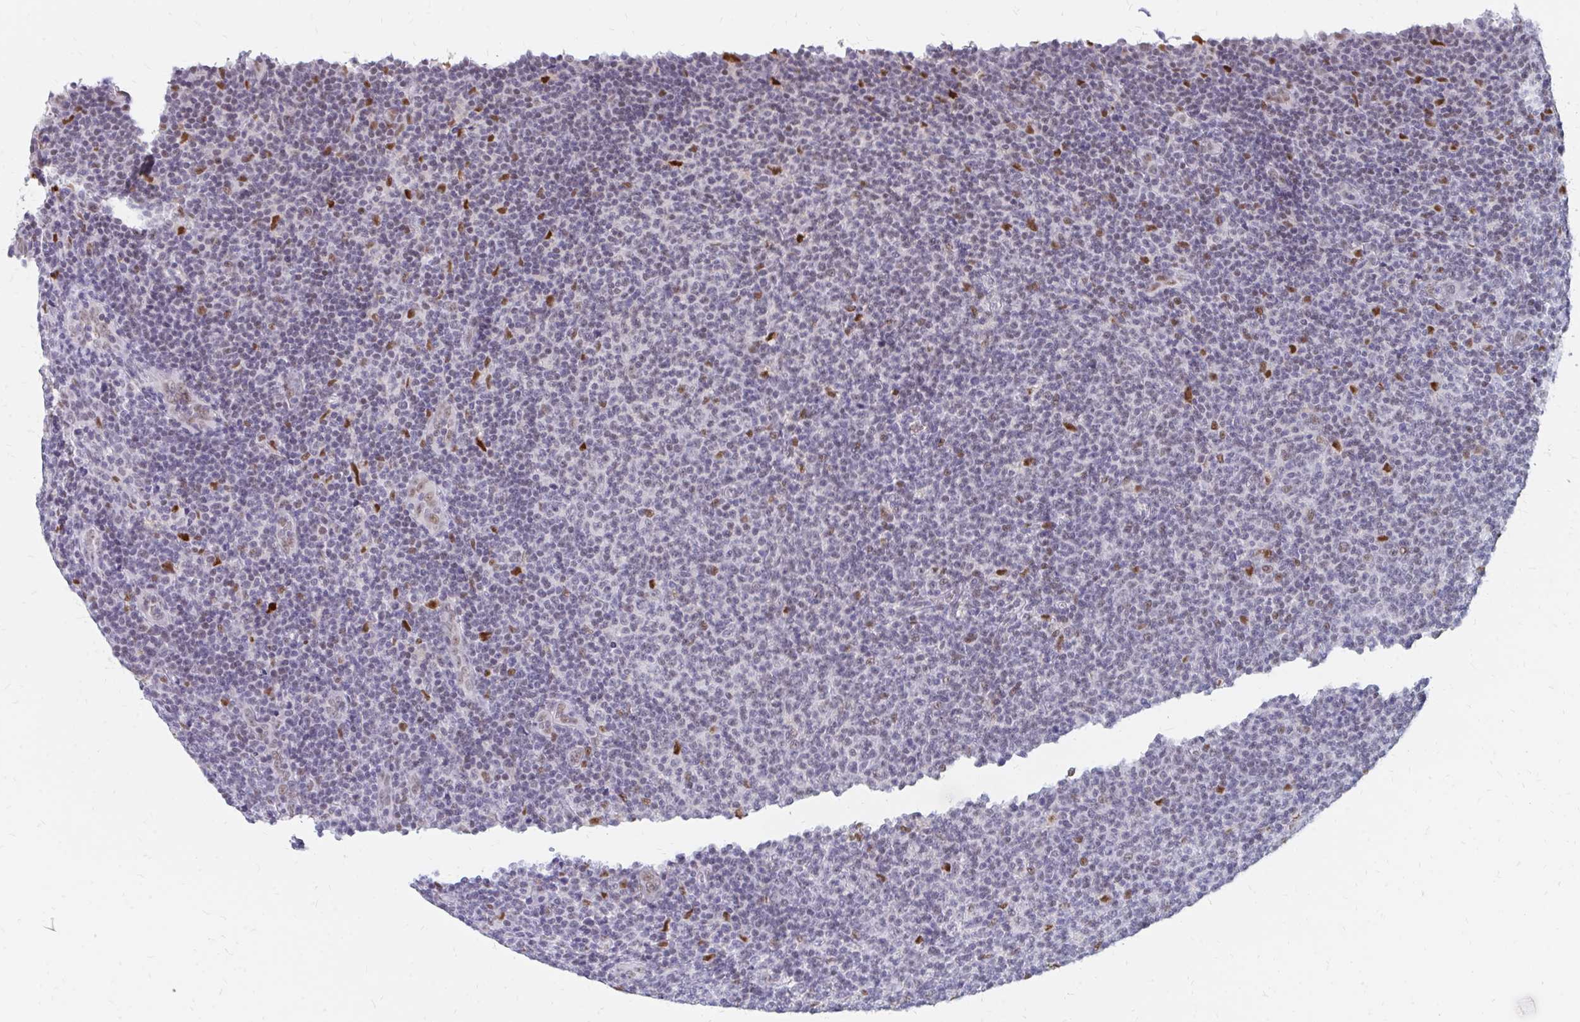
{"staining": {"intensity": "moderate", "quantity": "<25%", "location": "nuclear"}, "tissue": "lymphoma", "cell_type": "Tumor cells", "image_type": "cancer", "snomed": [{"axis": "morphology", "description": "Malignant lymphoma, non-Hodgkin's type, Low grade"}, {"axis": "topography", "description": "Lymph node"}], "caption": "Moderate nuclear positivity for a protein is seen in about <25% of tumor cells of malignant lymphoma, non-Hodgkin's type (low-grade) using immunohistochemistry (IHC).", "gene": "PLK3", "patient": {"sex": "male", "age": 66}}